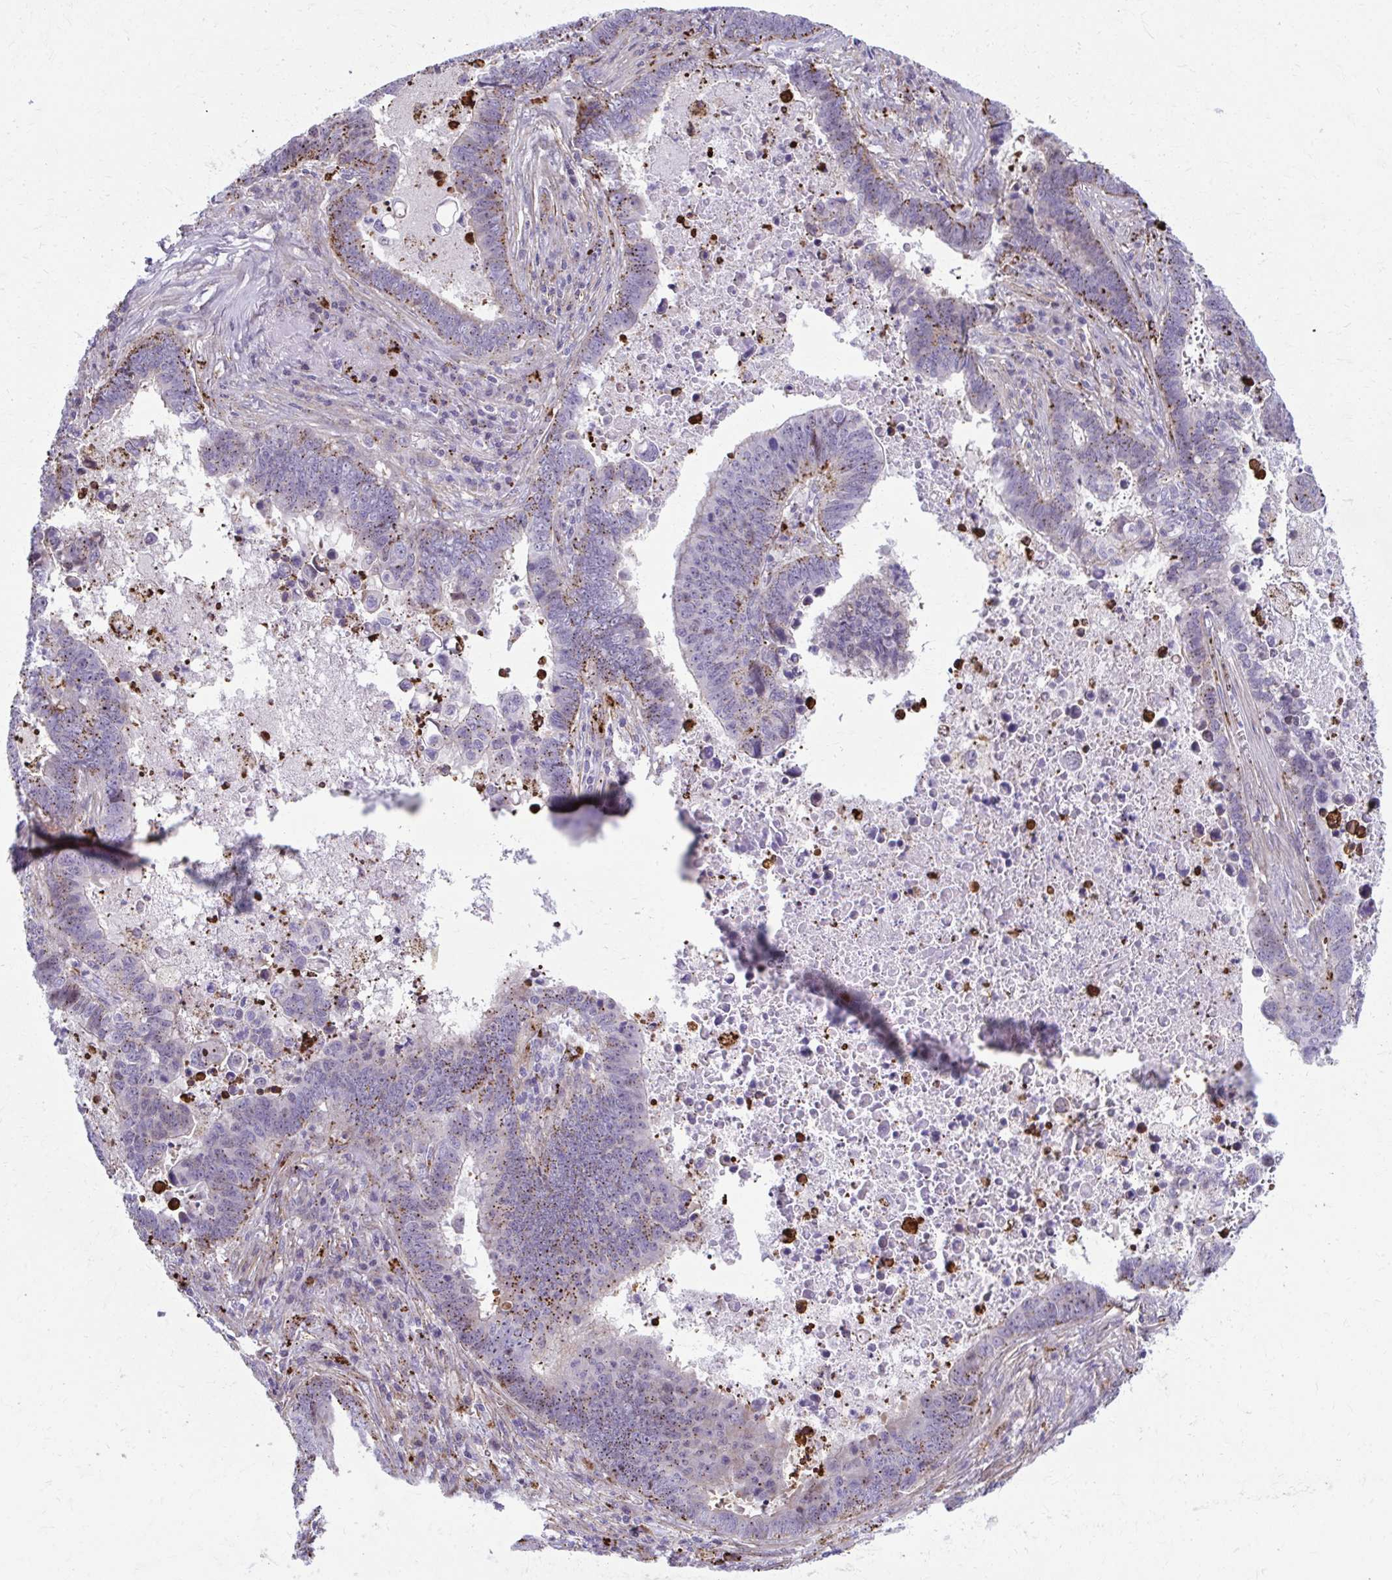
{"staining": {"intensity": "moderate", "quantity": ">75%", "location": "cytoplasmic/membranous"}, "tissue": "lung cancer", "cell_type": "Tumor cells", "image_type": "cancer", "snomed": [{"axis": "morphology", "description": "Aneuploidy"}, {"axis": "morphology", "description": "Adenocarcinoma, NOS"}, {"axis": "morphology", "description": "Adenocarcinoma primary or metastatic"}, {"axis": "topography", "description": "Lung"}], "caption": "Immunohistochemical staining of human adenocarcinoma (lung) reveals medium levels of moderate cytoplasmic/membranous protein expression in about >75% of tumor cells.", "gene": "LRRC4B", "patient": {"sex": "female", "age": 75}}